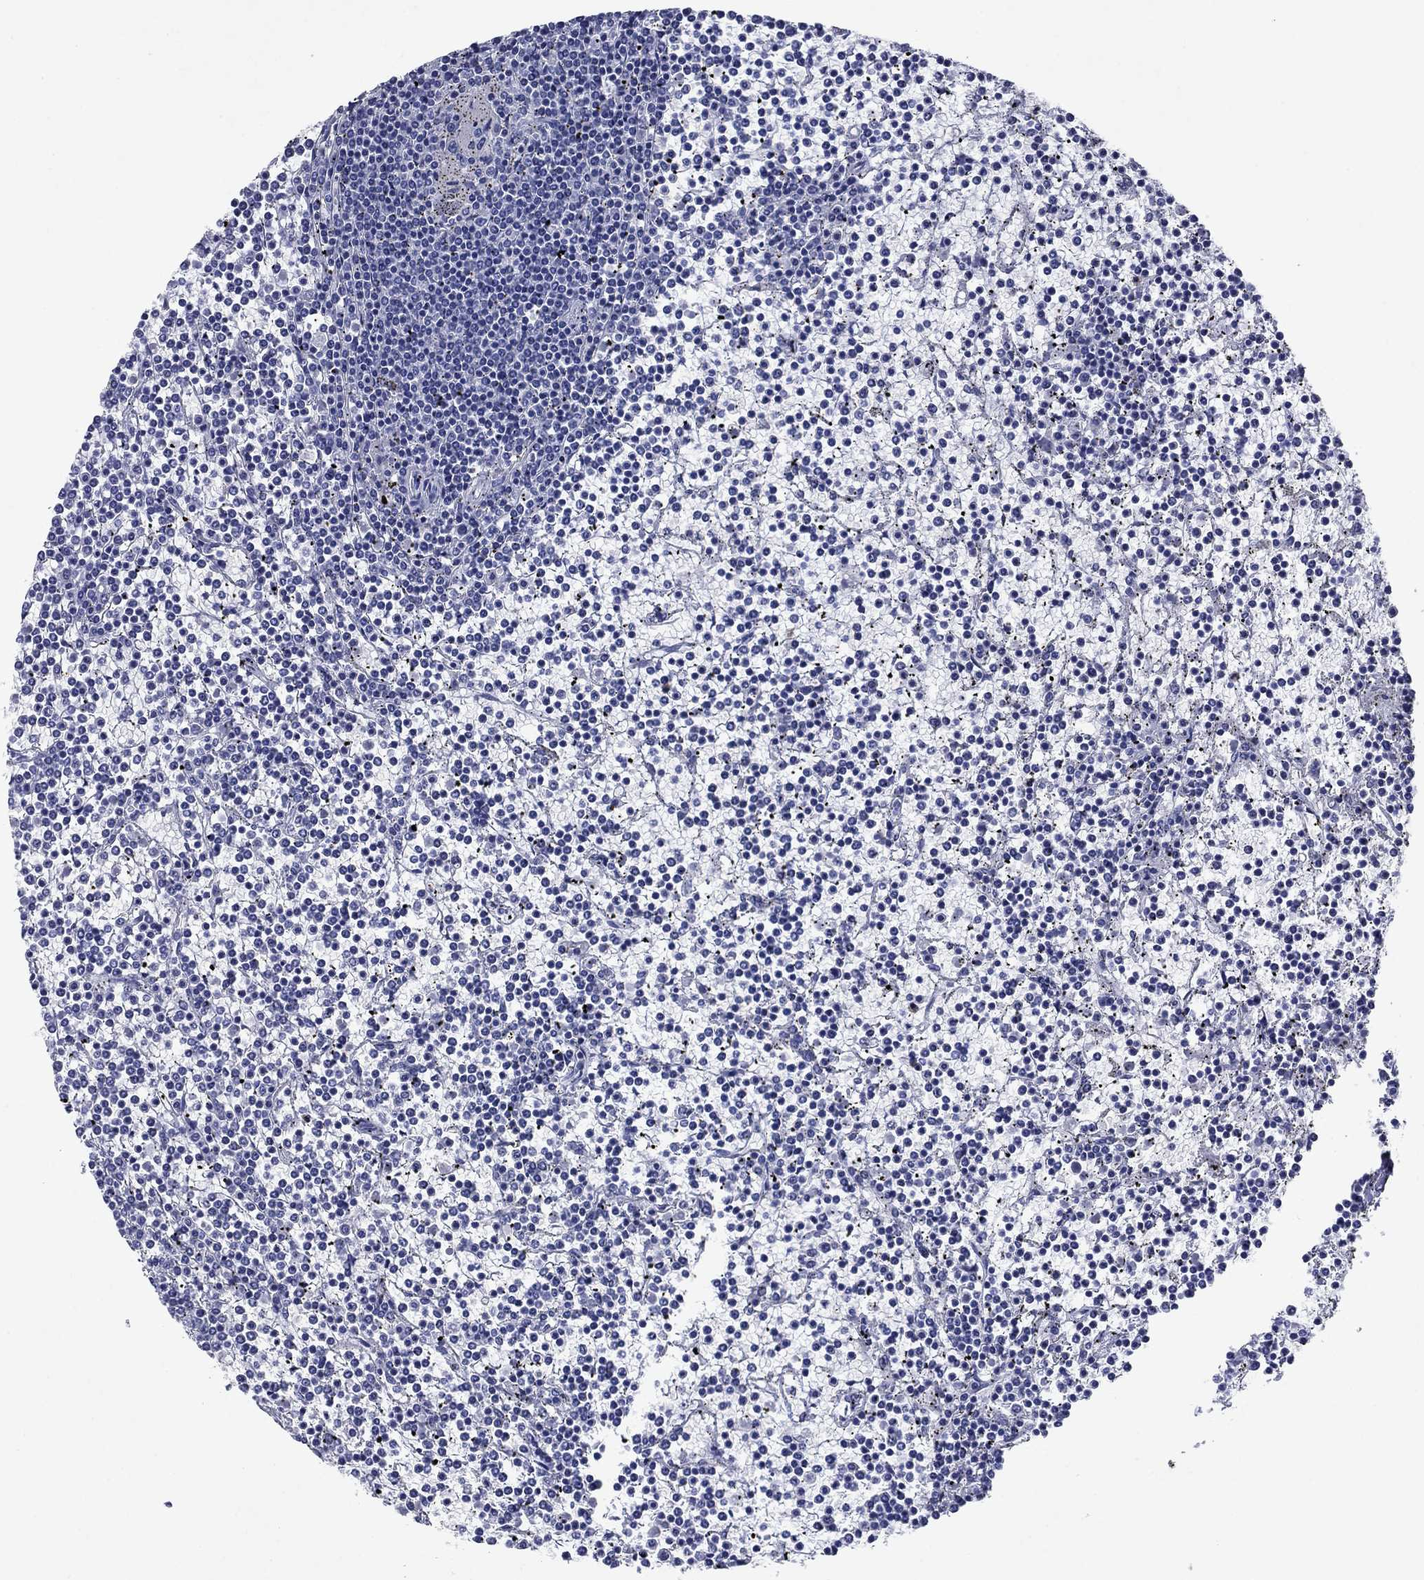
{"staining": {"intensity": "negative", "quantity": "none", "location": "none"}, "tissue": "lymphoma", "cell_type": "Tumor cells", "image_type": "cancer", "snomed": [{"axis": "morphology", "description": "Malignant lymphoma, non-Hodgkin's type, Low grade"}, {"axis": "topography", "description": "Spleen"}], "caption": "A histopathology image of human lymphoma is negative for staining in tumor cells. The staining is performed using DAB brown chromogen with nuclei counter-stained in using hematoxylin.", "gene": "SULT2B1", "patient": {"sex": "female", "age": 19}}